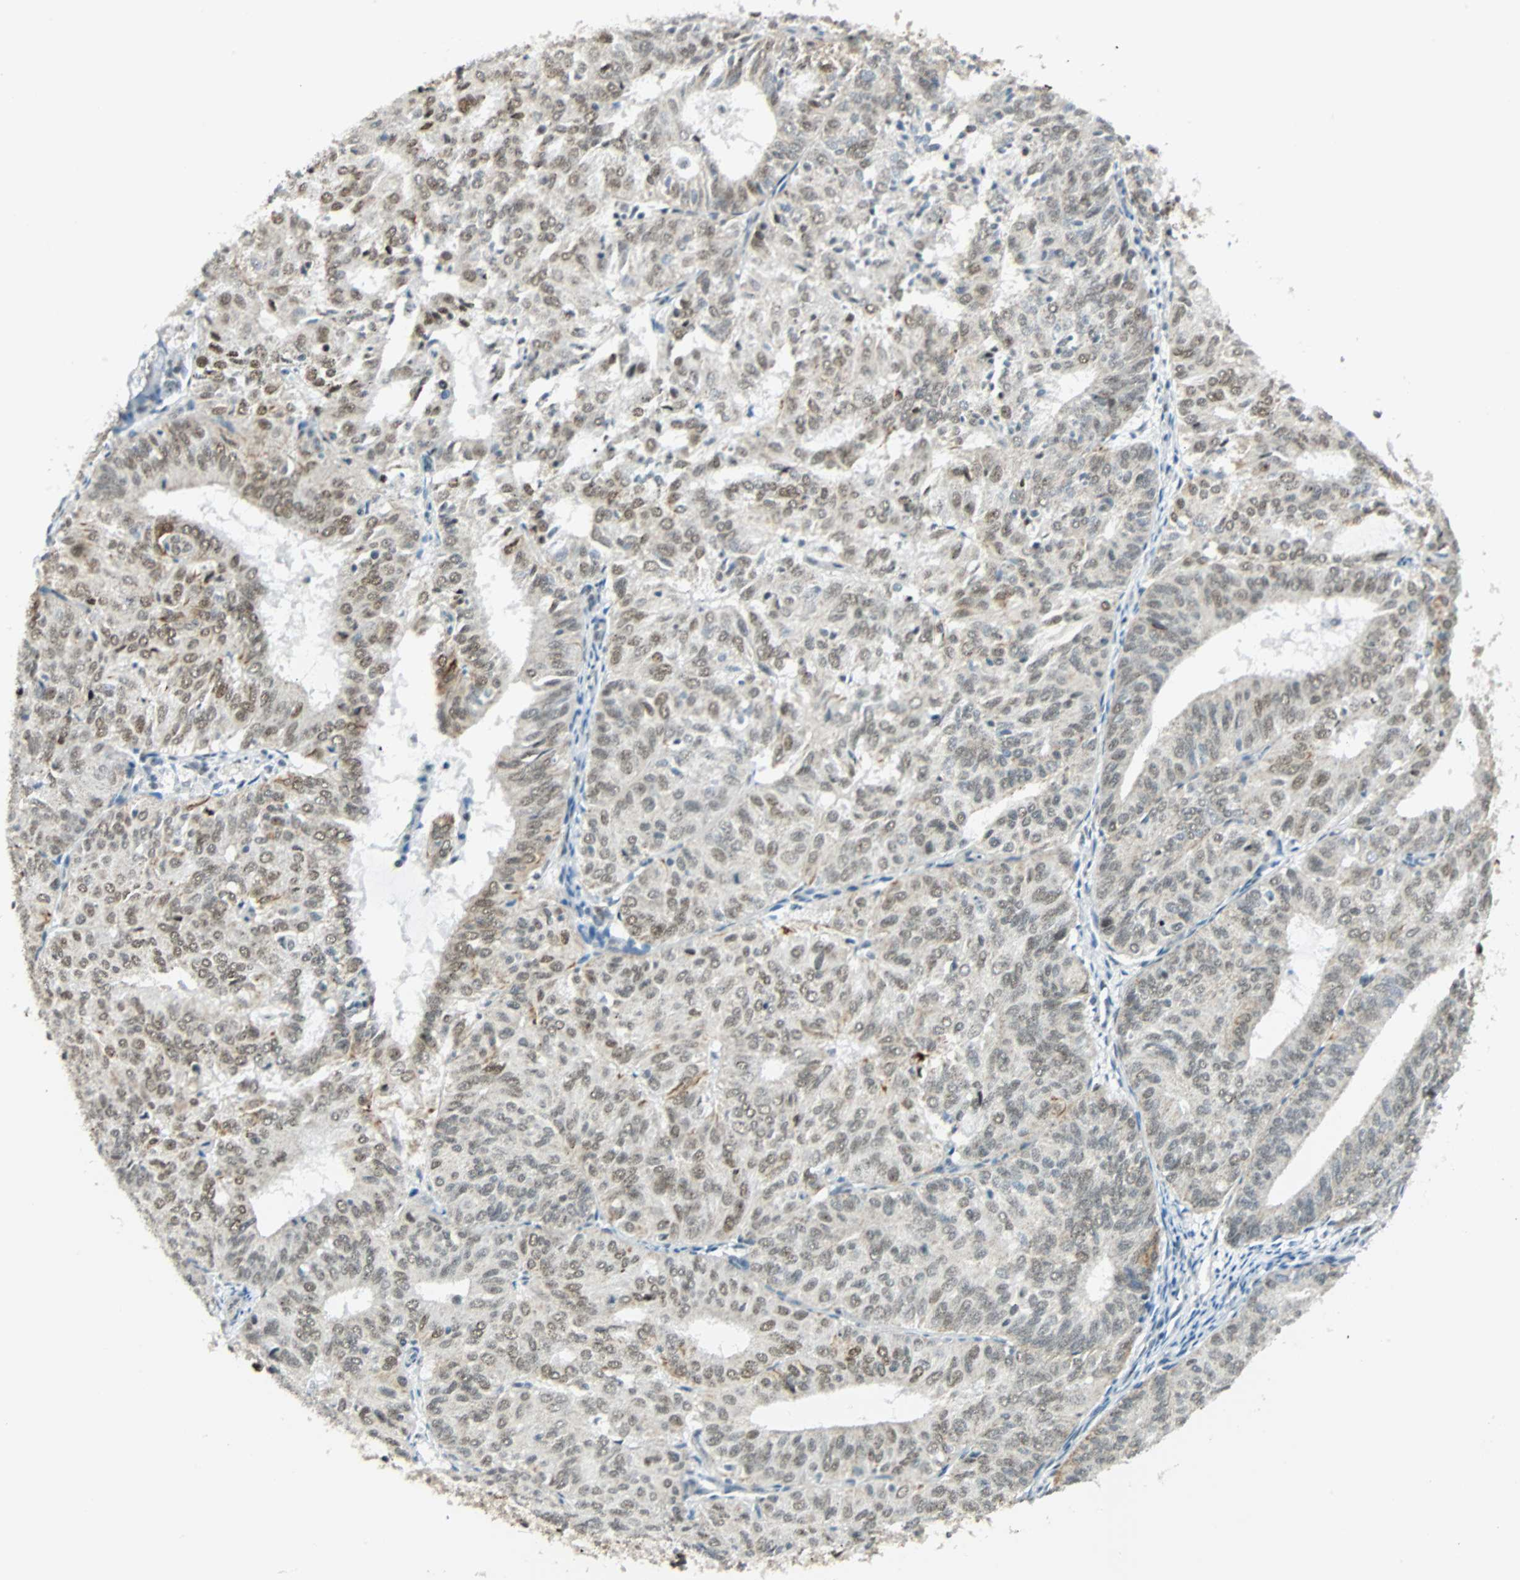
{"staining": {"intensity": "weak", "quantity": "25%-75%", "location": "nuclear"}, "tissue": "endometrial cancer", "cell_type": "Tumor cells", "image_type": "cancer", "snomed": [{"axis": "morphology", "description": "Adenocarcinoma, NOS"}, {"axis": "topography", "description": "Uterus"}], "caption": "About 25%-75% of tumor cells in human adenocarcinoma (endometrial) demonstrate weak nuclear protein staining as visualized by brown immunohistochemical staining.", "gene": "NELFE", "patient": {"sex": "female", "age": 60}}